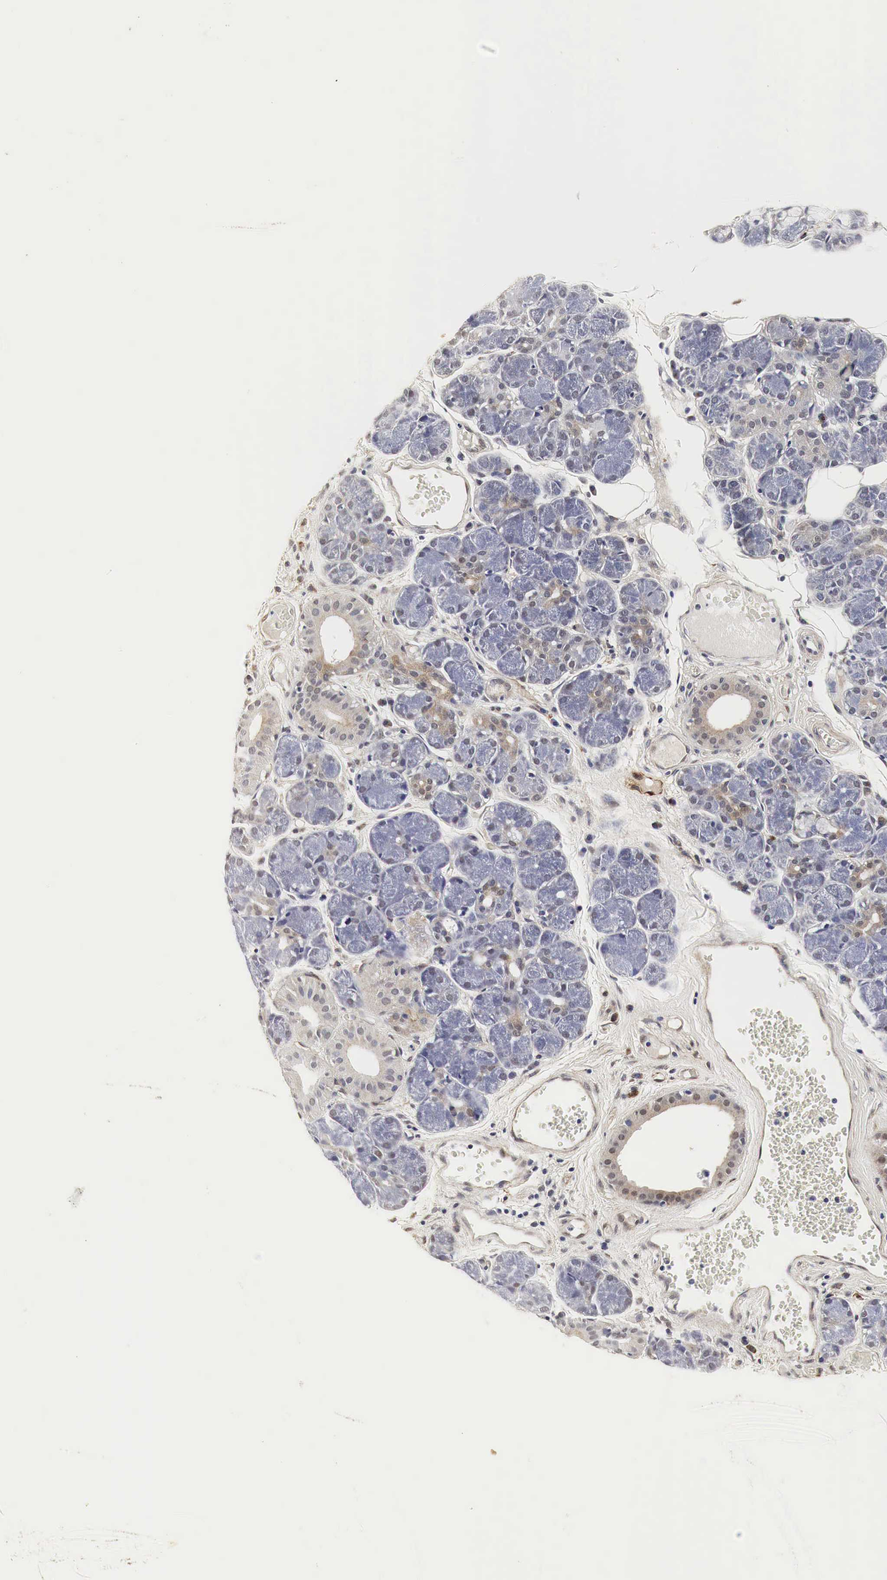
{"staining": {"intensity": "weak", "quantity": ">75%", "location": "cytoplasmic/membranous"}, "tissue": "salivary gland", "cell_type": "Glandular cells", "image_type": "normal", "snomed": [{"axis": "morphology", "description": "Normal tissue, NOS"}, {"axis": "topography", "description": "Salivary gland"}], "caption": "The micrograph displays a brown stain indicating the presence of a protein in the cytoplasmic/membranous of glandular cells in salivary gland.", "gene": "SPIN1", "patient": {"sex": "male", "age": 54}}